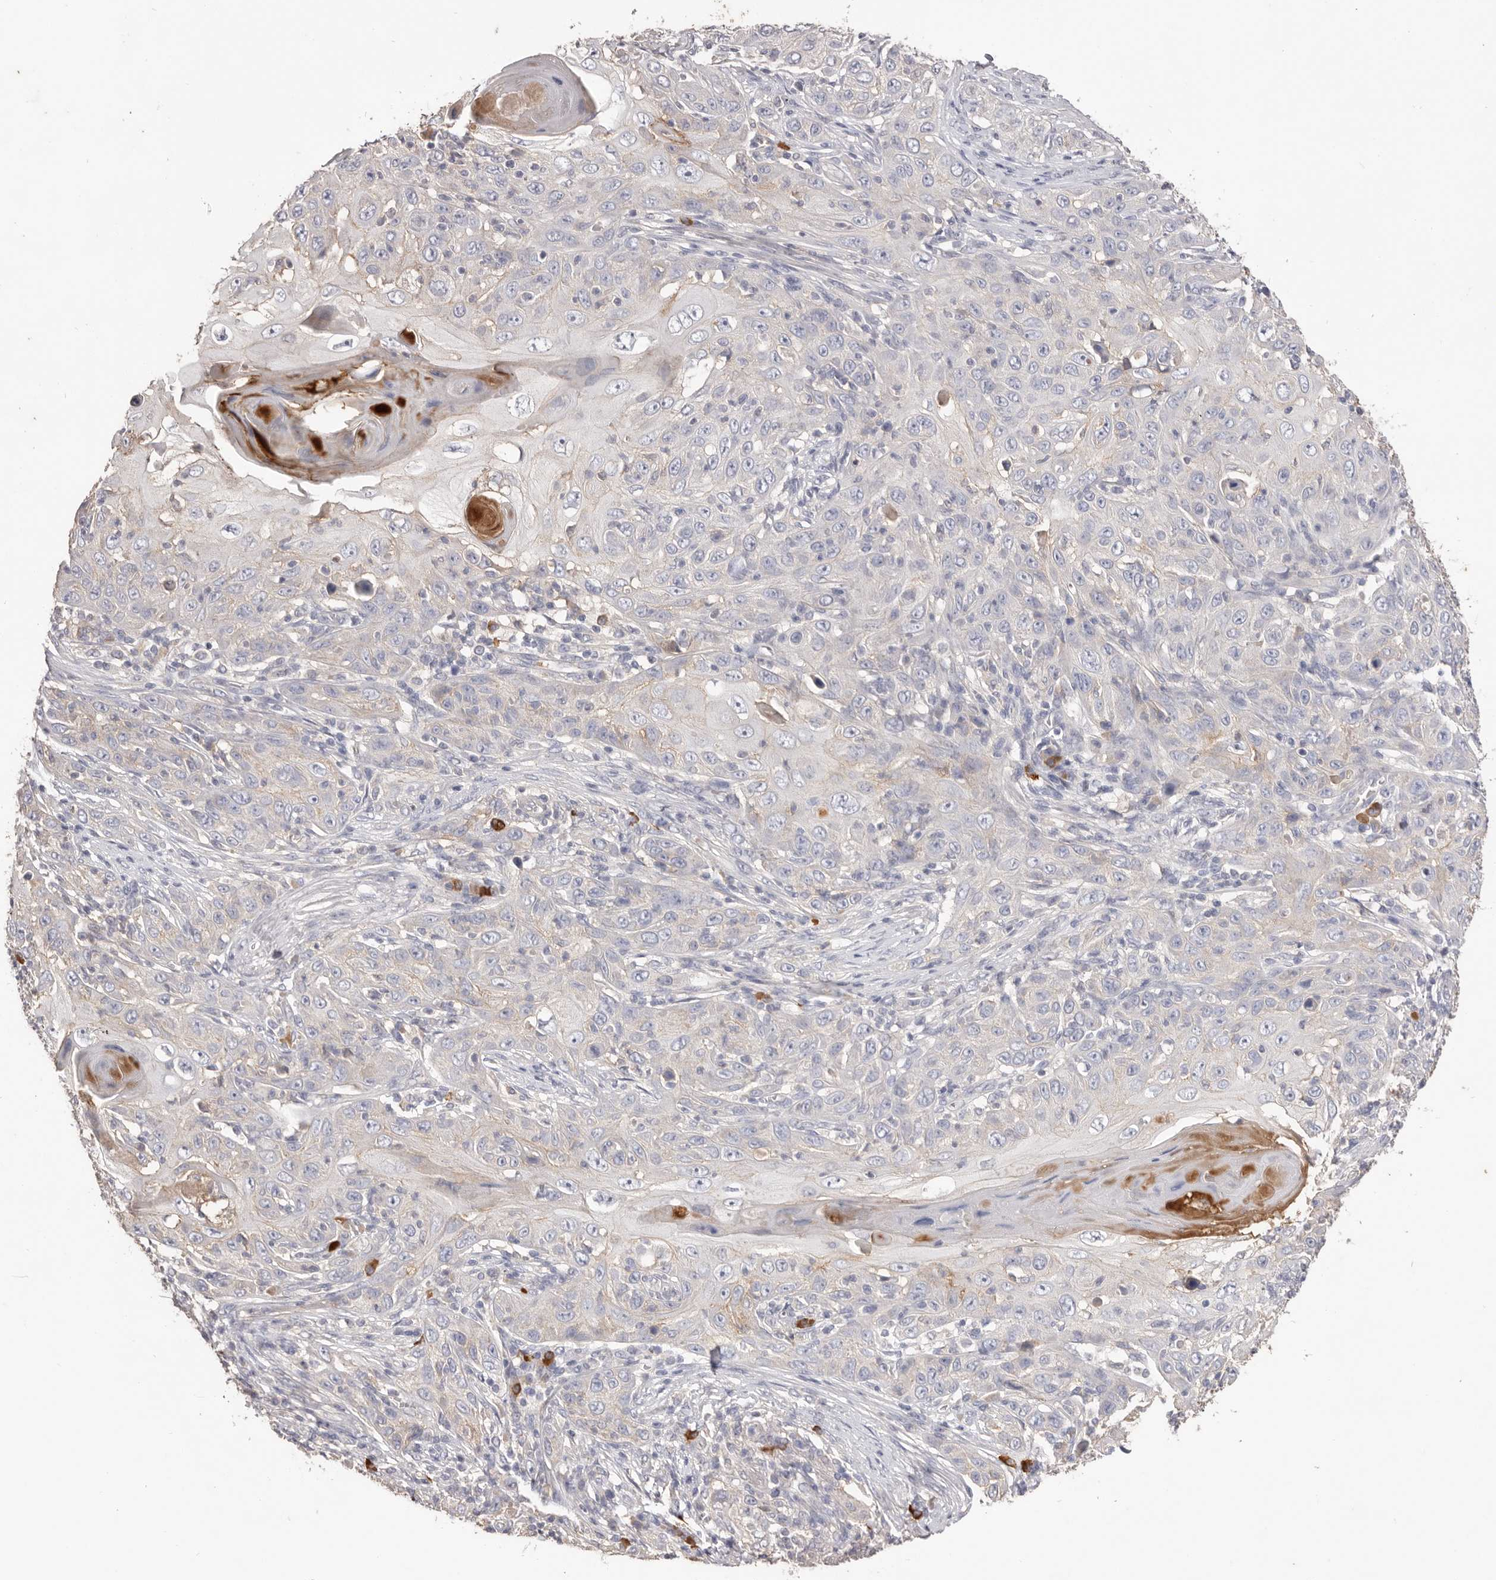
{"staining": {"intensity": "negative", "quantity": "none", "location": "none"}, "tissue": "skin cancer", "cell_type": "Tumor cells", "image_type": "cancer", "snomed": [{"axis": "morphology", "description": "Squamous cell carcinoma, NOS"}, {"axis": "topography", "description": "Skin"}], "caption": "This is an immunohistochemistry micrograph of squamous cell carcinoma (skin). There is no positivity in tumor cells.", "gene": "HCAR2", "patient": {"sex": "female", "age": 88}}